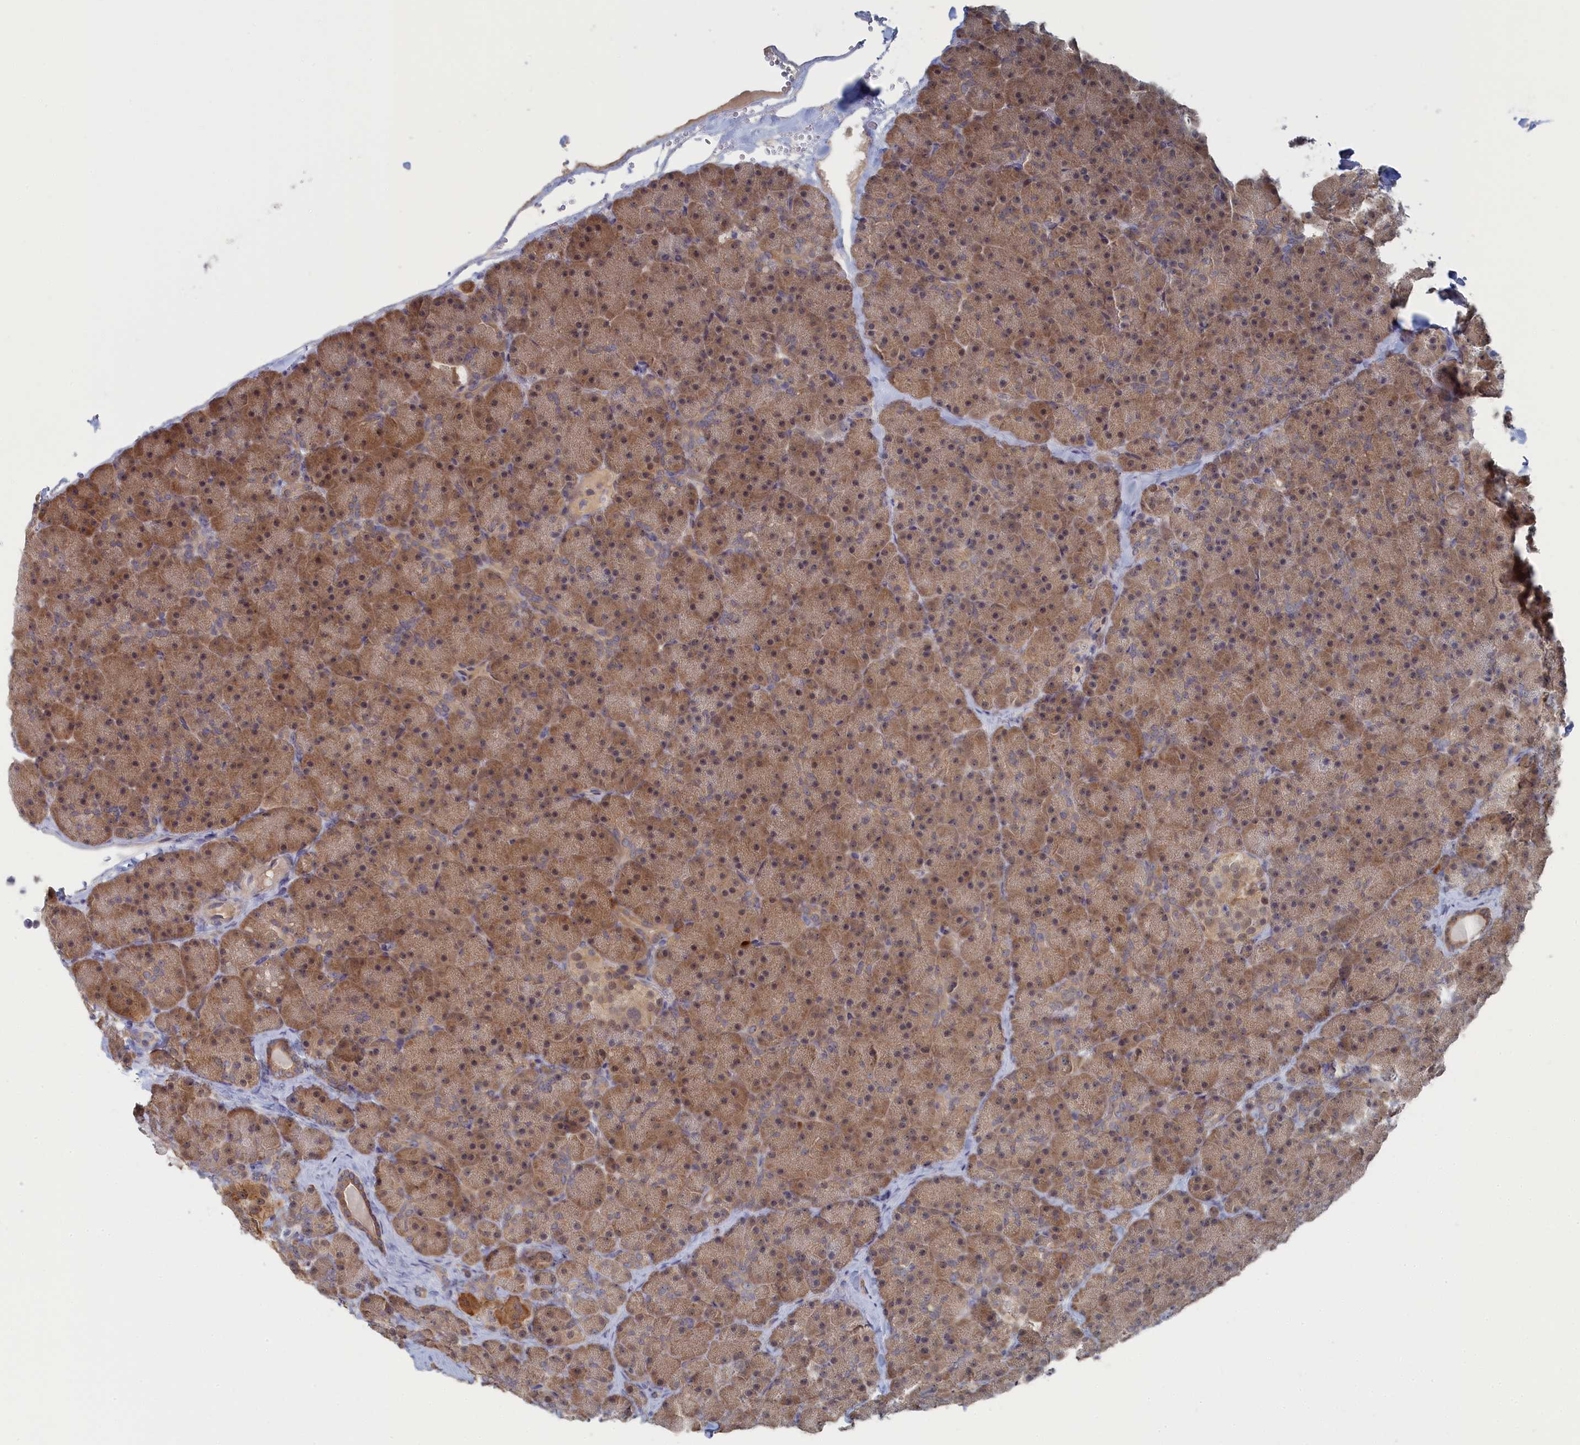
{"staining": {"intensity": "moderate", "quantity": ">75%", "location": "cytoplasmic/membranous,nuclear"}, "tissue": "pancreas", "cell_type": "Exocrine glandular cells", "image_type": "normal", "snomed": [{"axis": "morphology", "description": "Normal tissue, NOS"}, {"axis": "topography", "description": "Pancreas"}], "caption": "DAB immunohistochemical staining of normal pancreas shows moderate cytoplasmic/membranous,nuclear protein positivity in approximately >75% of exocrine glandular cells. (DAB = brown stain, brightfield microscopy at high magnification).", "gene": "IRGQ", "patient": {"sex": "male", "age": 36}}